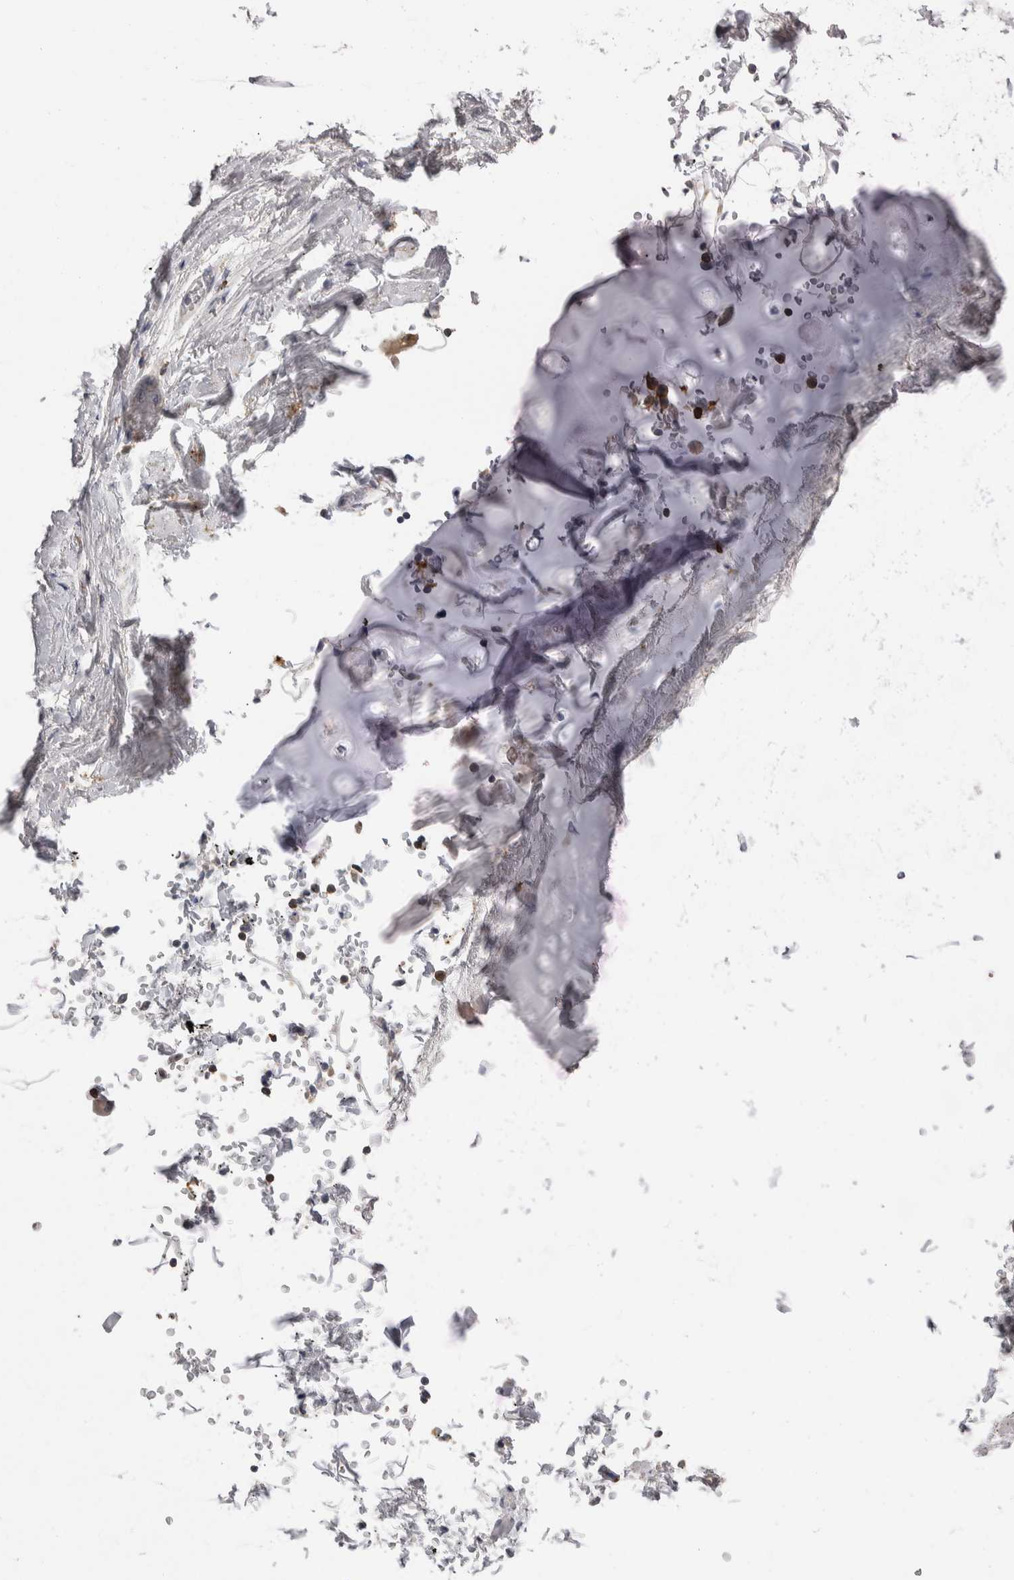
{"staining": {"intensity": "negative", "quantity": "none", "location": "none"}, "tissue": "adipose tissue", "cell_type": "Adipocytes", "image_type": "normal", "snomed": [{"axis": "morphology", "description": "Normal tissue, NOS"}, {"axis": "topography", "description": "Cartilage tissue"}, {"axis": "topography", "description": "Lung"}], "caption": "Human adipose tissue stained for a protein using IHC exhibits no staining in adipocytes.", "gene": "CEP295NL", "patient": {"sex": "female", "age": 77}}